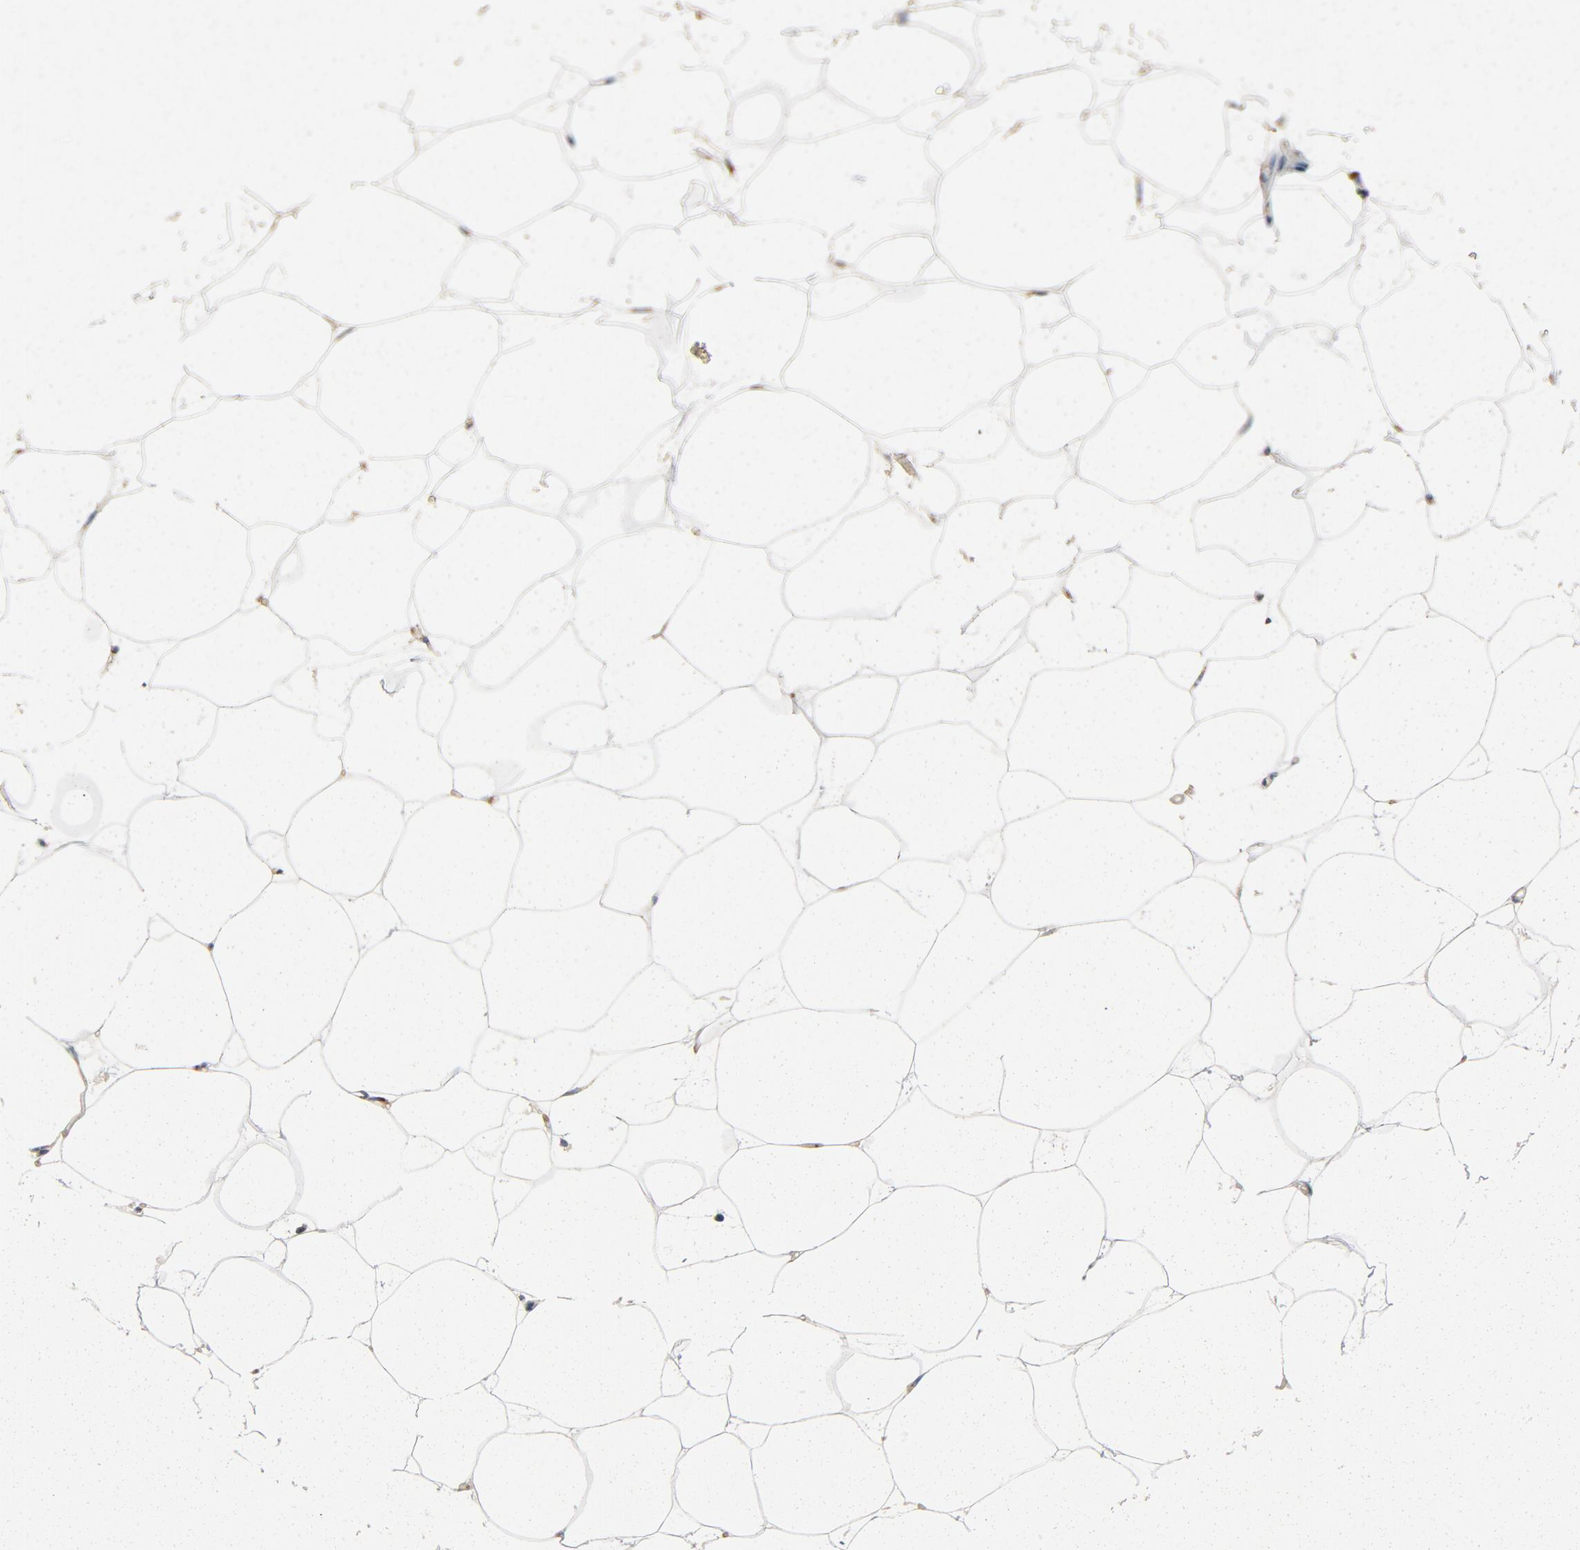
{"staining": {"intensity": "negative", "quantity": "none", "location": "none"}, "tissue": "adipose tissue", "cell_type": "Adipocytes", "image_type": "normal", "snomed": [{"axis": "morphology", "description": "Normal tissue, NOS"}, {"axis": "morphology", "description": "Duct carcinoma"}, {"axis": "topography", "description": "Breast"}, {"axis": "topography", "description": "Adipose tissue"}], "caption": "Immunohistochemistry (IHC) image of unremarkable adipose tissue stained for a protein (brown), which demonstrates no positivity in adipocytes. (Stains: DAB IHC with hematoxylin counter stain, Microscopy: brightfield microscopy at high magnification).", "gene": "LMAN2", "patient": {"sex": "female", "age": 37}}